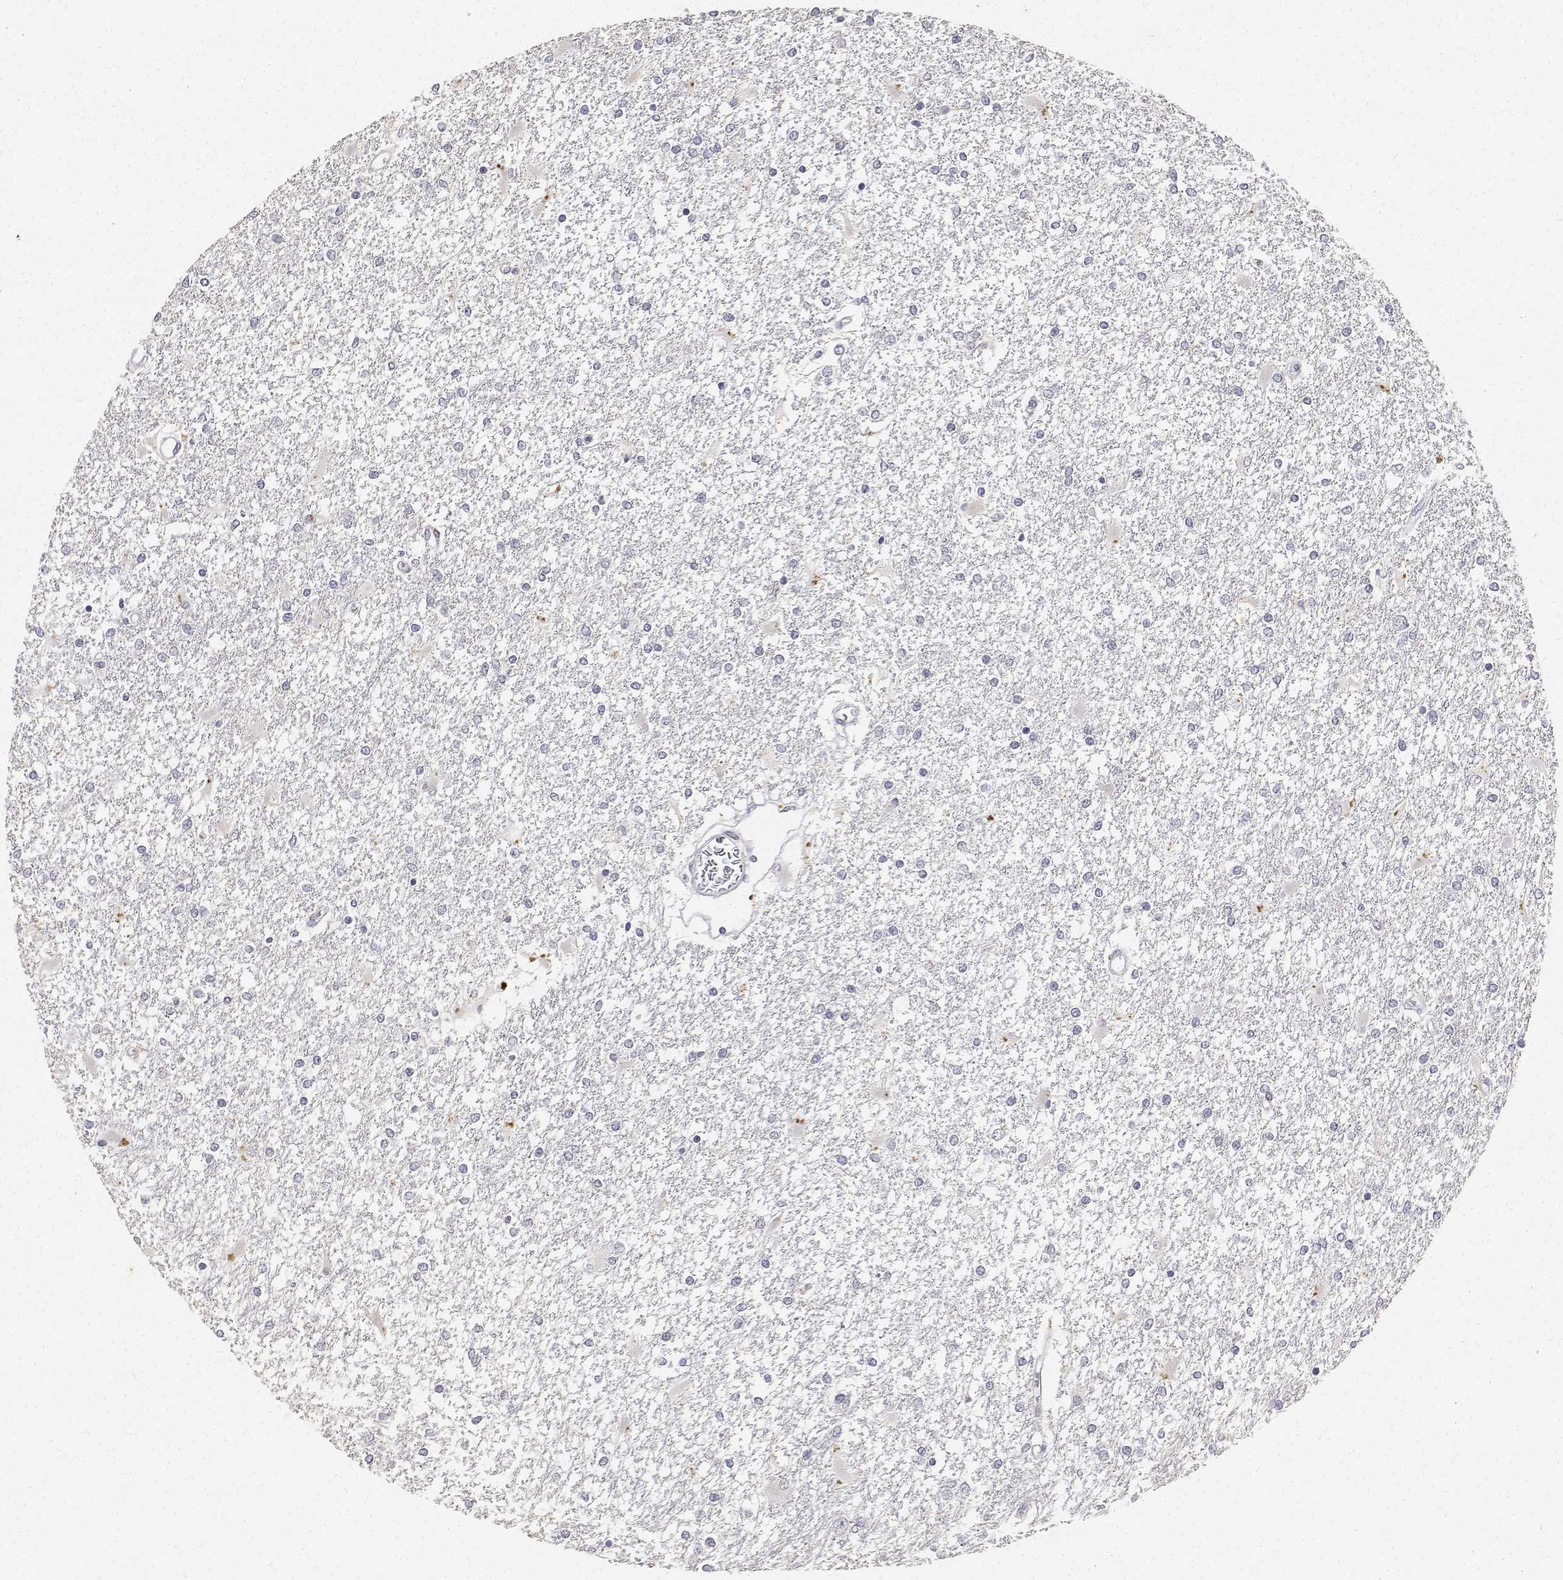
{"staining": {"intensity": "negative", "quantity": "none", "location": "none"}, "tissue": "glioma", "cell_type": "Tumor cells", "image_type": "cancer", "snomed": [{"axis": "morphology", "description": "Glioma, malignant, High grade"}, {"axis": "topography", "description": "Cerebral cortex"}], "caption": "An immunohistochemistry (IHC) micrograph of glioma is shown. There is no staining in tumor cells of glioma.", "gene": "PAEP", "patient": {"sex": "male", "age": 79}}